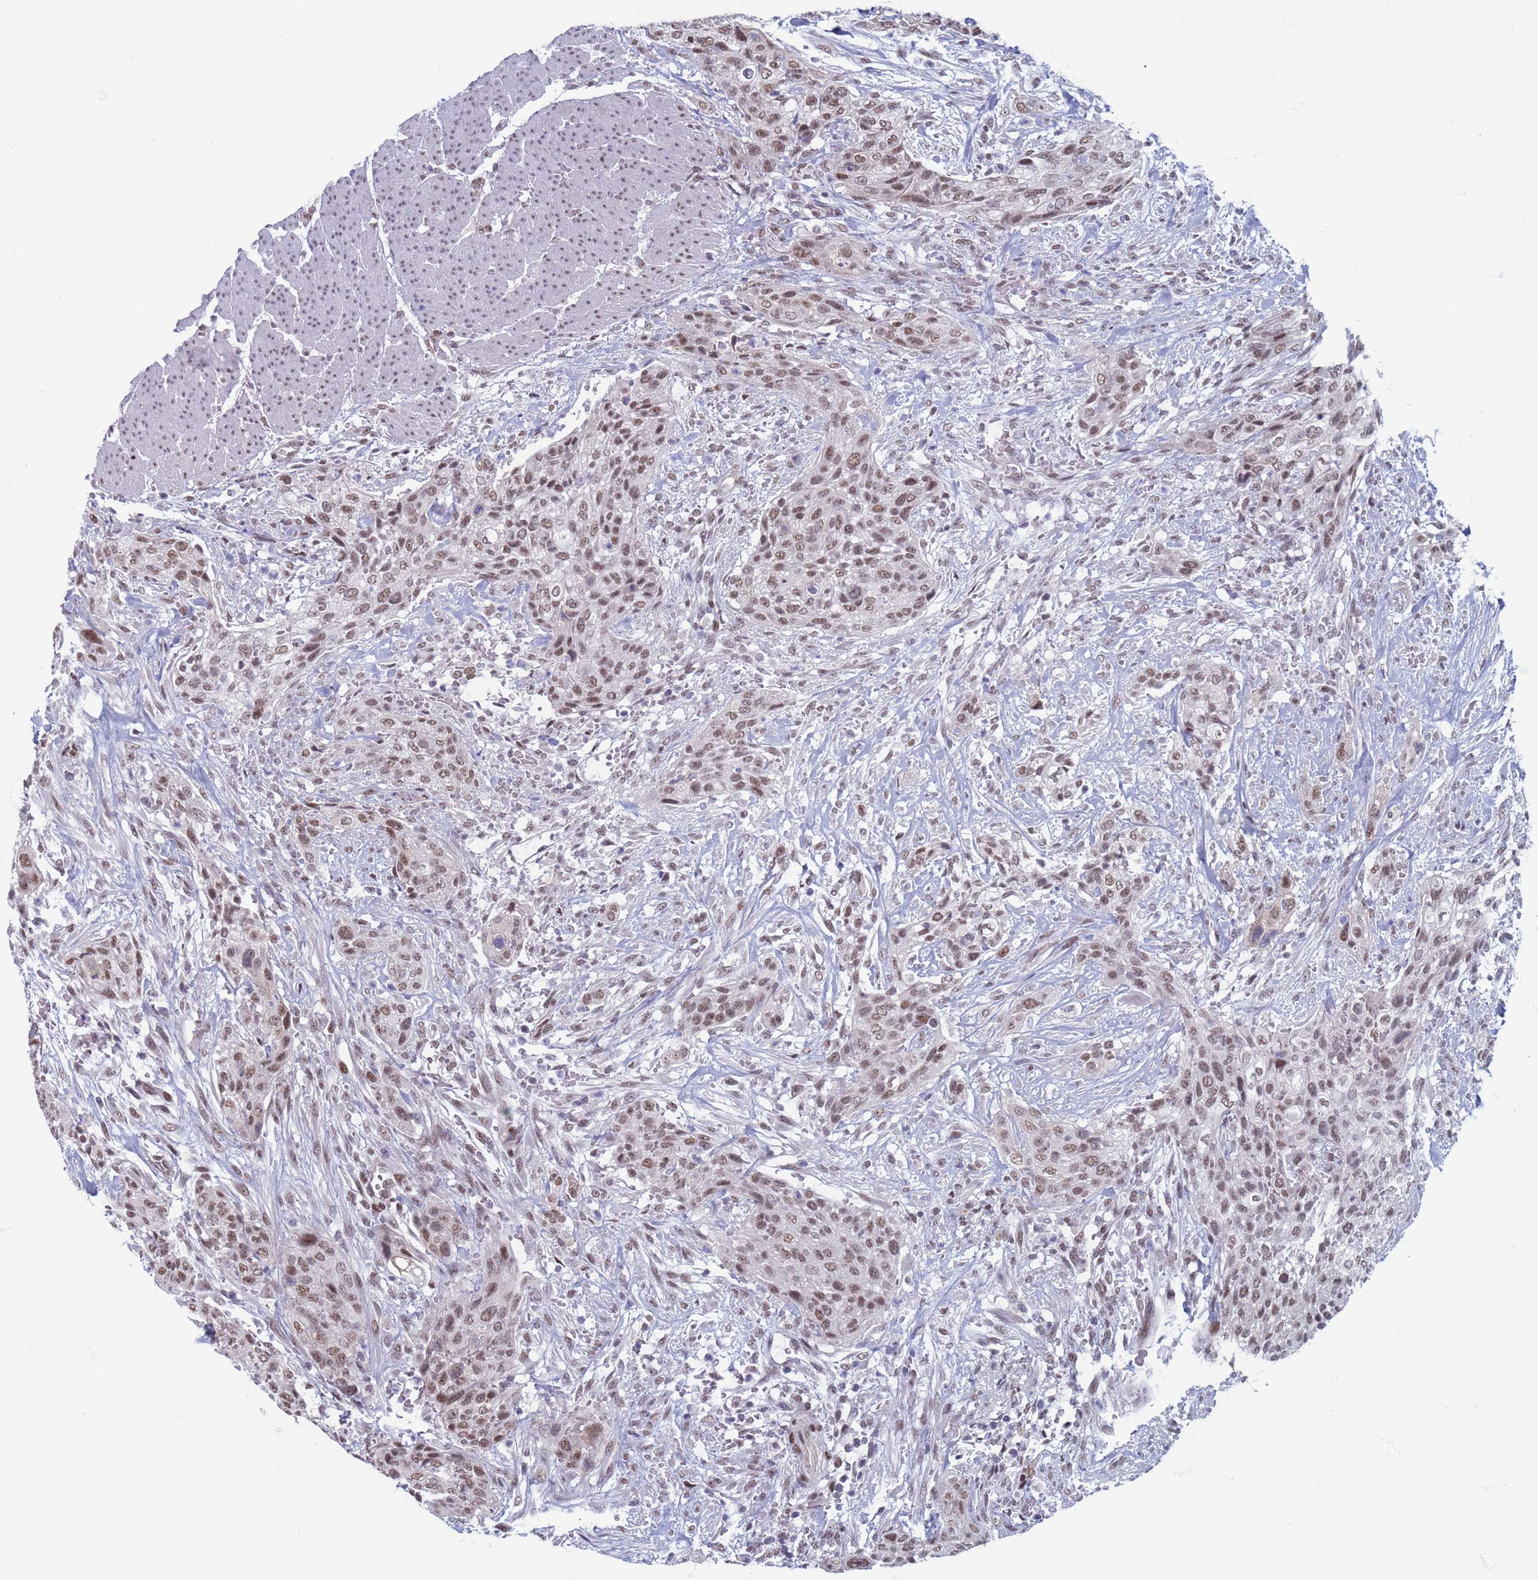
{"staining": {"intensity": "moderate", "quantity": ">75%", "location": "nuclear"}, "tissue": "urothelial cancer", "cell_type": "Tumor cells", "image_type": "cancer", "snomed": [{"axis": "morphology", "description": "Urothelial carcinoma, High grade"}, {"axis": "topography", "description": "Urinary bladder"}], "caption": "Immunohistochemical staining of urothelial carcinoma (high-grade) exhibits medium levels of moderate nuclear expression in approximately >75% of tumor cells.", "gene": "SAE1", "patient": {"sex": "male", "age": 35}}